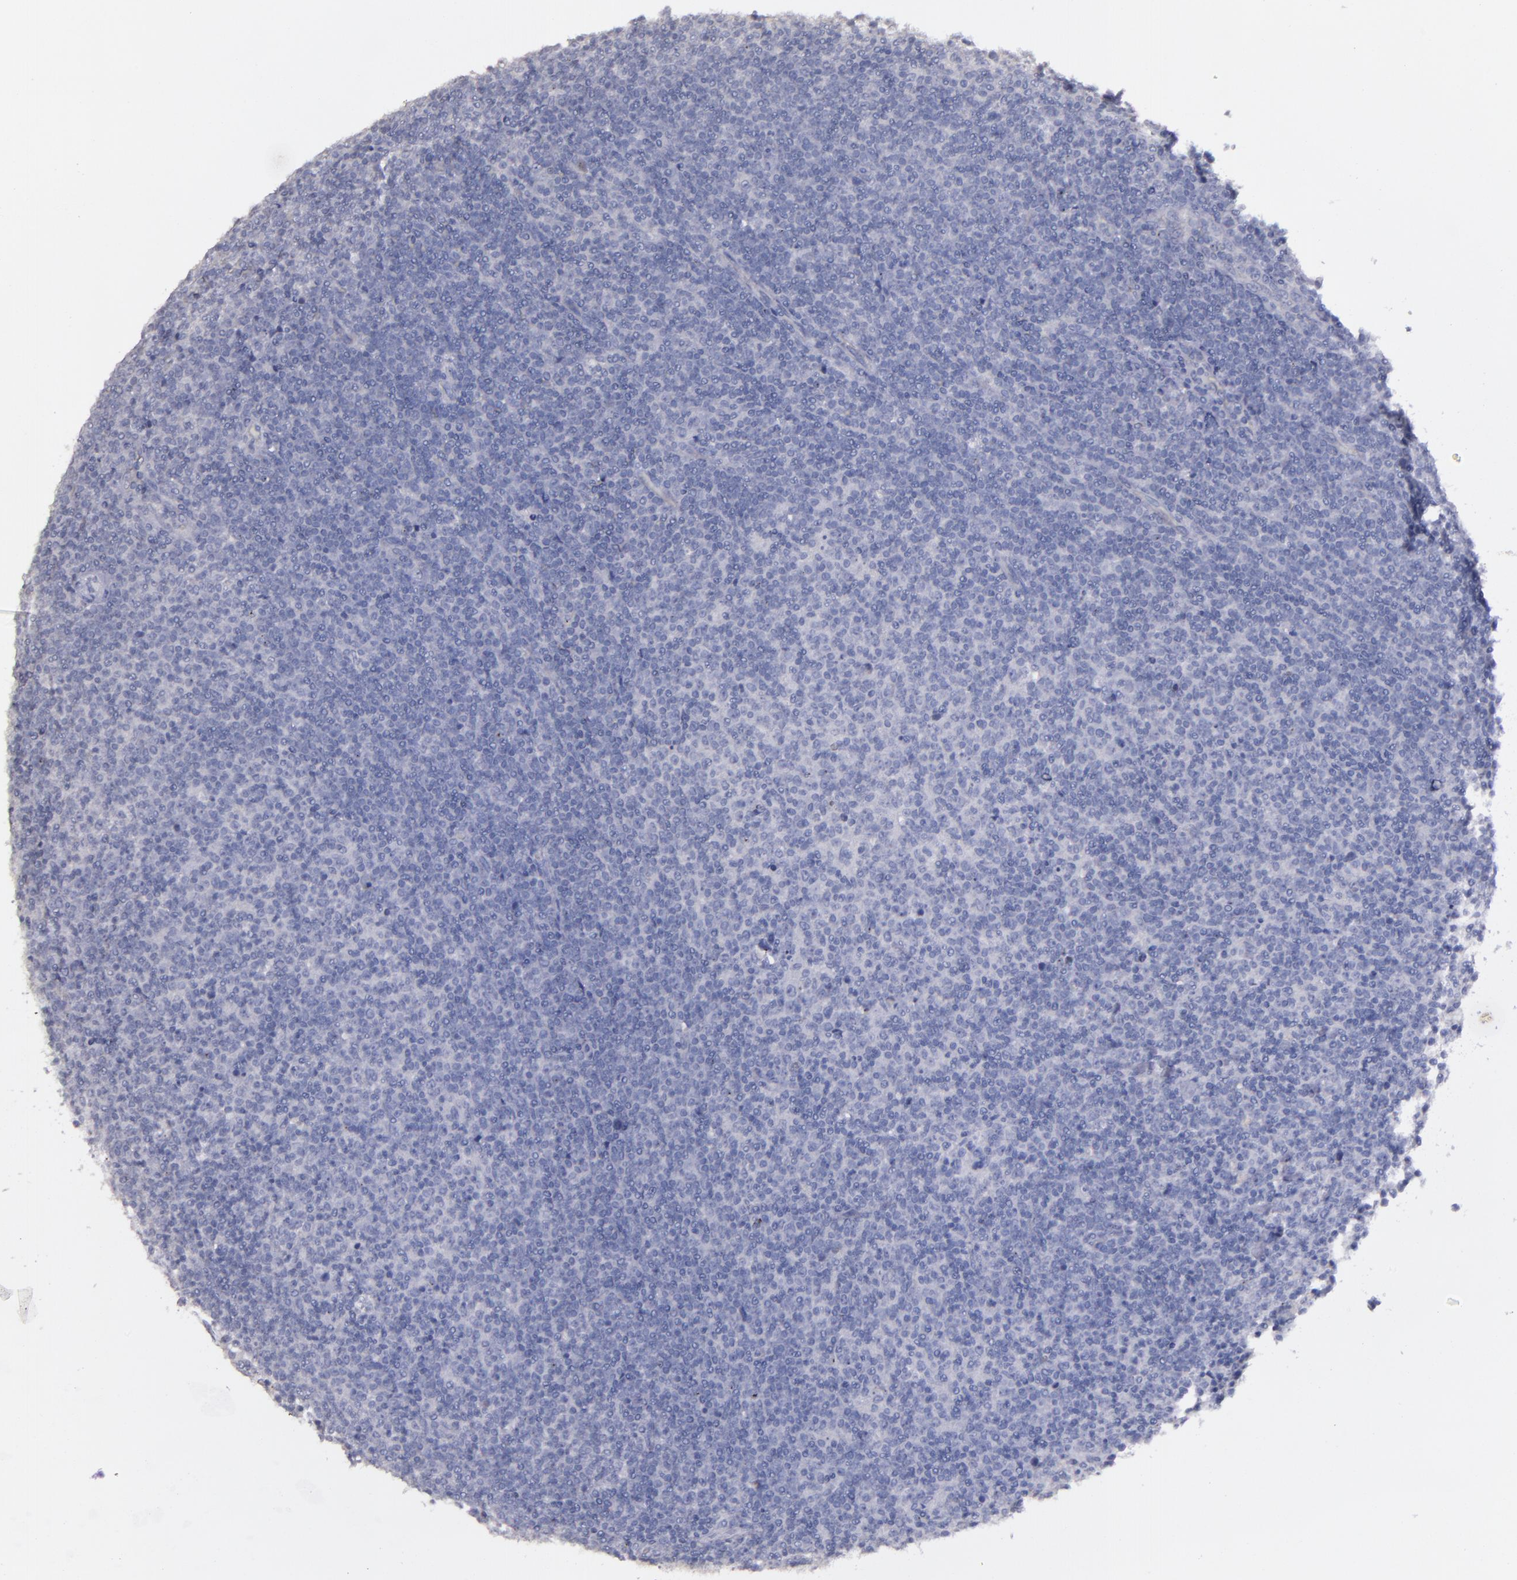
{"staining": {"intensity": "negative", "quantity": "none", "location": "none"}, "tissue": "lymphoma", "cell_type": "Tumor cells", "image_type": "cancer", "snomed": [{"axis": "morphology", "description": "Malignant lymphoma, non-Hodgkin's type, Low grade"}, {"axis": "topography", "description": "Lymph node"}], "caption": "The image displays no staining of tumor cells in malignant lymphoma, non-Hodgkin's type (low-grade).", "gene": "MASP1", "patient": {"sex": "male", "age": 70}}